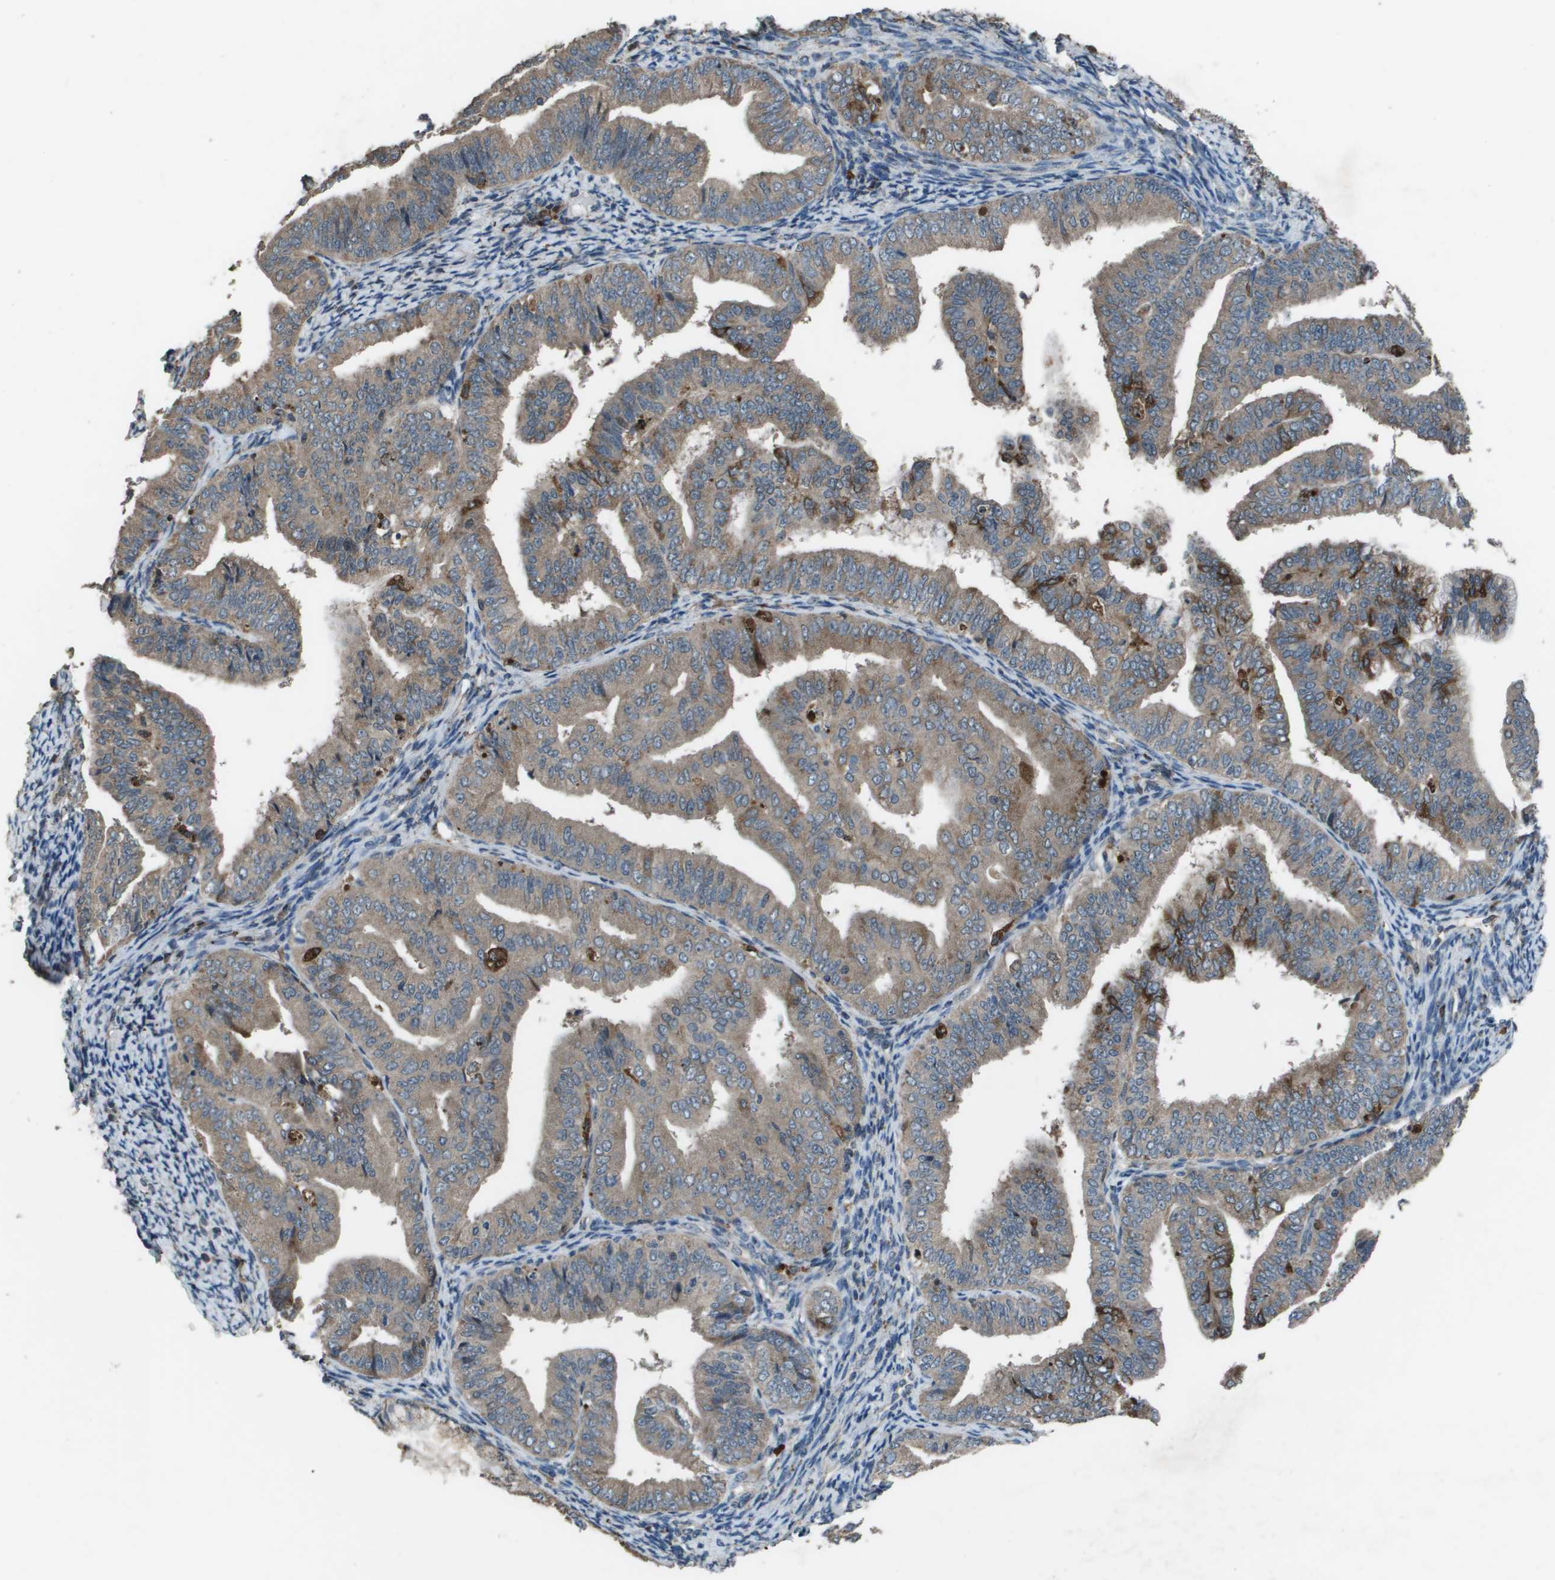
{"staining": {"intensity": "weak", "quantity": ">75%", "location": "cytoplasmic/membranous"}, "tissue": "endometrial cancer", "cell_type": "Tumor cells", "image_type": "cancer", "snomed": [{"axis": "morphology", "description": "Adenocarcinoma, NOS"}, {"axis": "topography", "description": "Endometrium"}], "caption": "Adenocarcinoma (endometrial) tissue exhibits weak cytoplasmic/membranous positivity in approximately >75% of tumor cells, visualized by immunohistochemistry. (DAB = brown stain, brightfield microscopy at high magnification).", "gene": "GOSR2", "patient": {"sex": "female", "age": 63}}